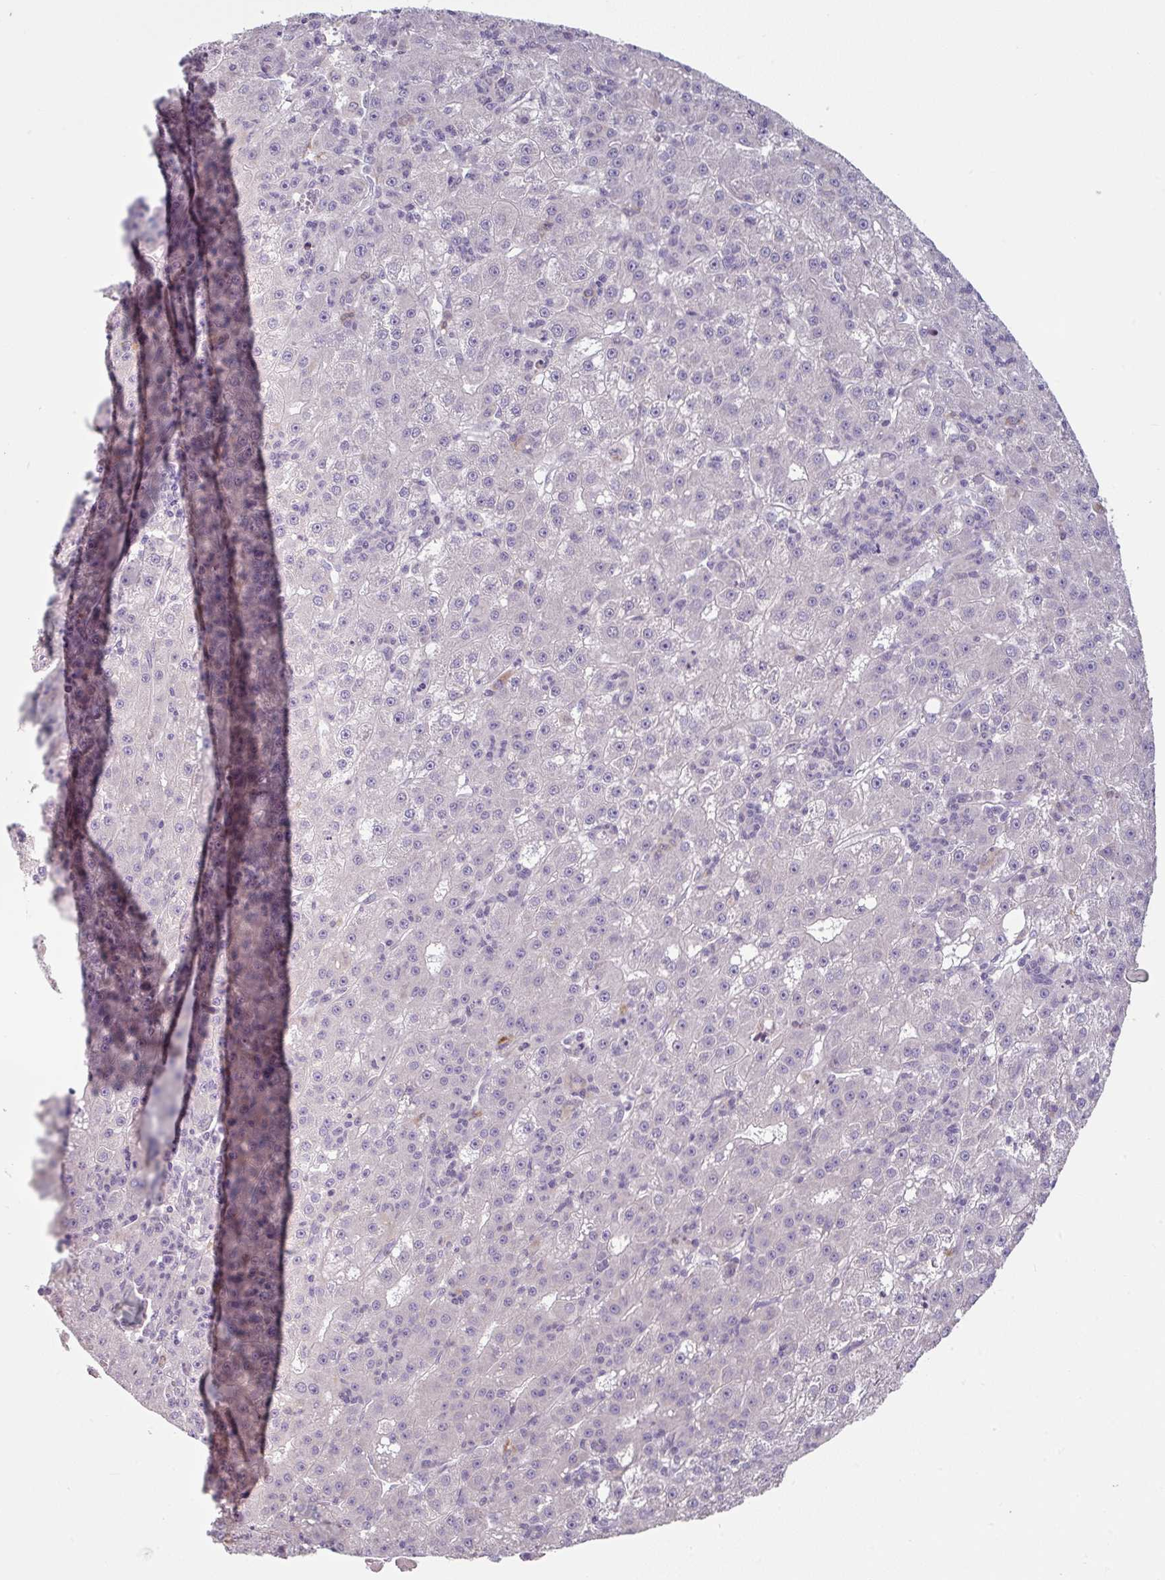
{"staining": {"intensity": "negative", "quantity": "none", "location": "none"}, "tissue": "liver cancer", "cell_type": "Tumor cells", "image_type": "cancer", "snomed": [{"axis": "morphology", "description": "Carcinoma, Hepatocellular, NOS"}, {"axis": "topography", "description": "Liver"}], "caption": "Immunohistochemical staining of human liver hepatocellular carcinoma displays no significant staining in tumor cells.", "gene": "MTMR14", "patient": {"sex": "male", "age": 76}}